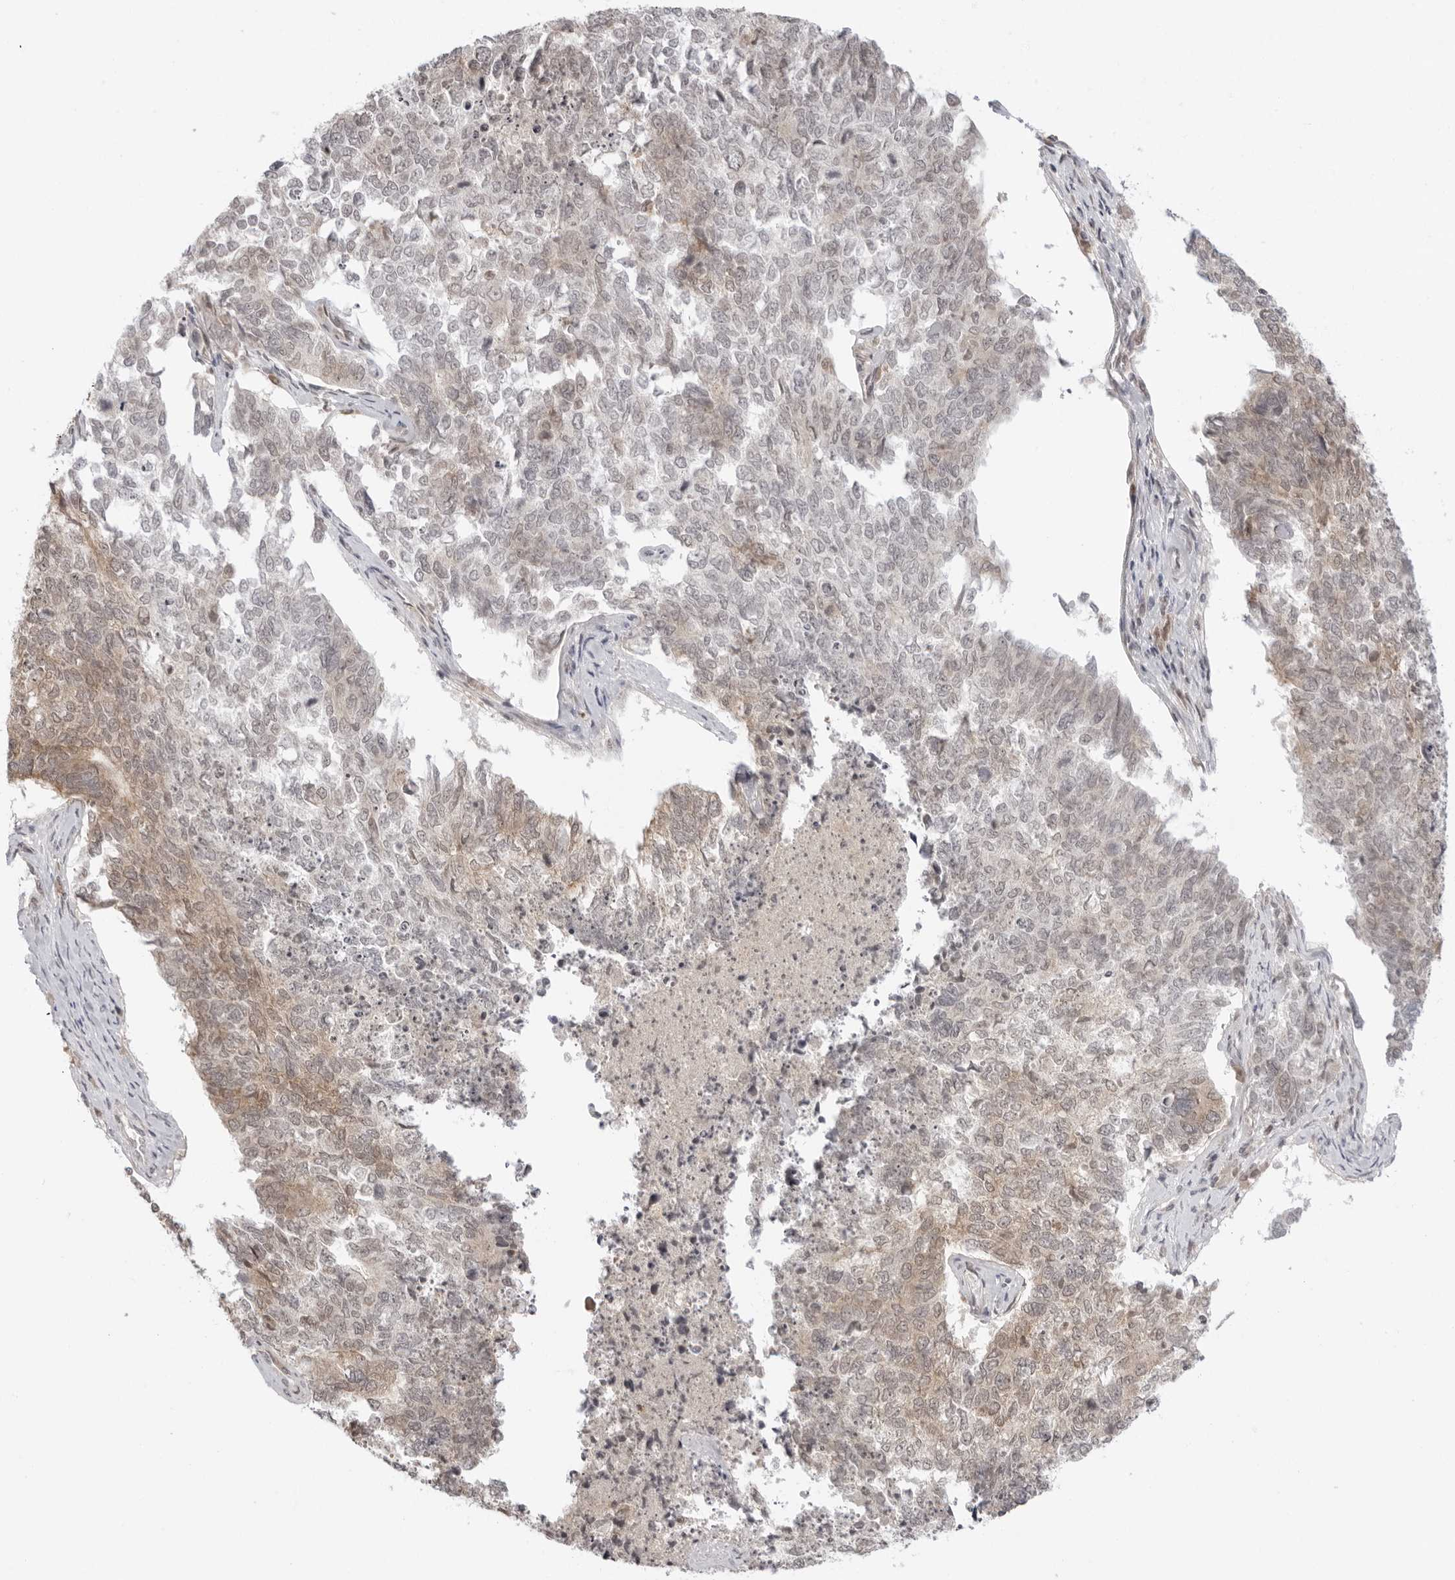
{"staining": {"intensity": "weak", "quantity": "25%-75%", "location": "cytoplasmic/membranous"}, "tissue": "cervical cancer", "cell_type": "Tumor cells", "image_type": "cancer", "snomed": [{"axis": "morphology", "description": "Squamous cell carcinoma, NOS"}, {"axis": "topography", "description": "Cervix"}], "caption": "There is low levels of weak cytoplasmic/membranous staining in tumor cells of cervical cancer, as demonstrated by immunohistochemical staining (brown color).", "gene": "PRRC2C", "patient": {"sex": "female", "age": 63}}